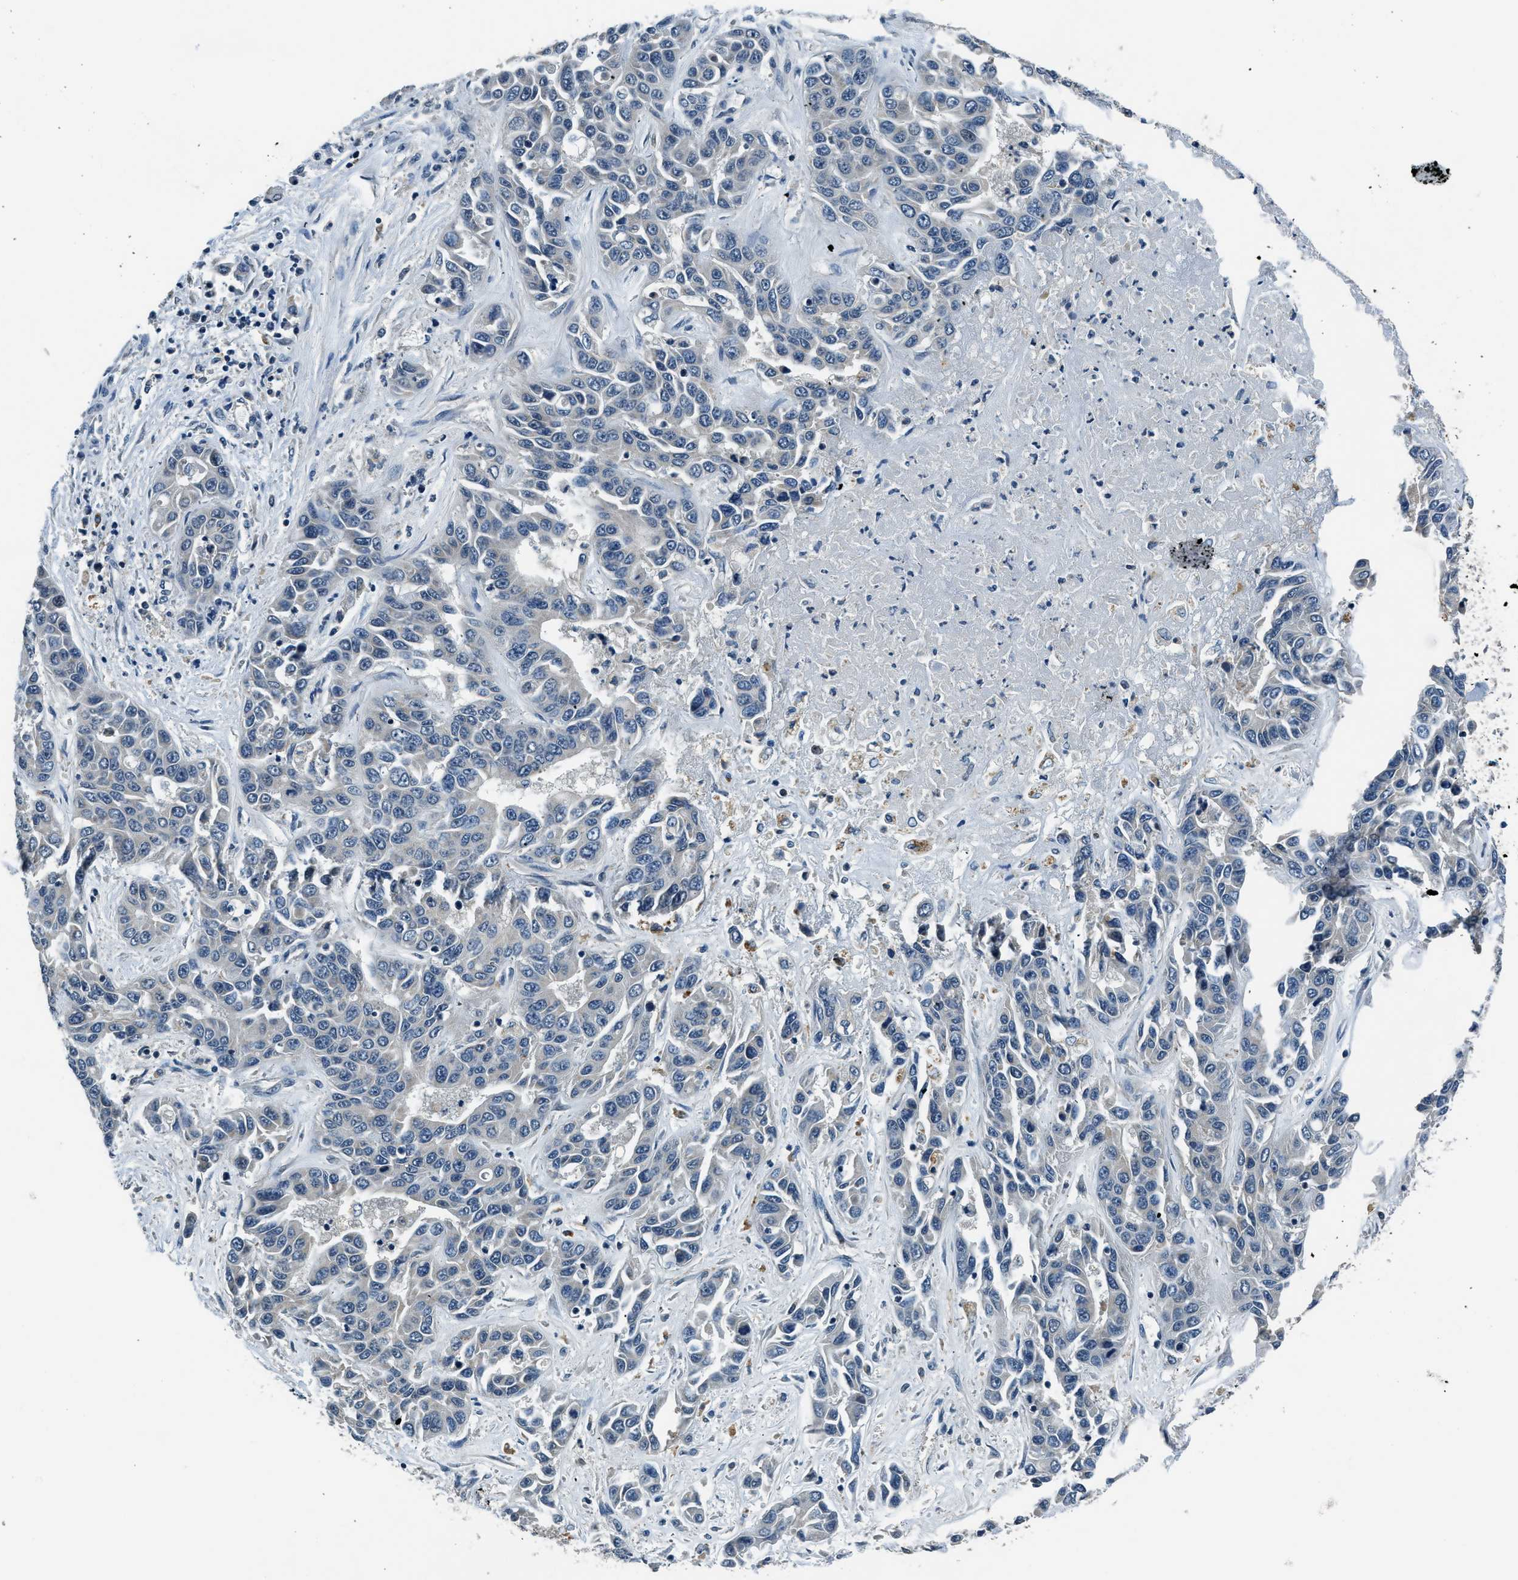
{"staining": {"intensity": "negative", "quantity": "none", "location": "none"}, "tissue": "liver cancer", "cell_type": "Tumor cells", "image_type": "cancer", "snomed": [{"axis": "morphology", "description": "Cholangiocarcinoma"}, {"axis": "topography", "description": "Liver"}], "caption": "IHC image of neoplastic tissue: liver cancer (cholangiocarcinoma) stained with DAB displays no significant protein expression in tumor cells. Nuclei are stained in blue.", "gene": "NME8", "patient": {"sex": "female", "age": 52}}